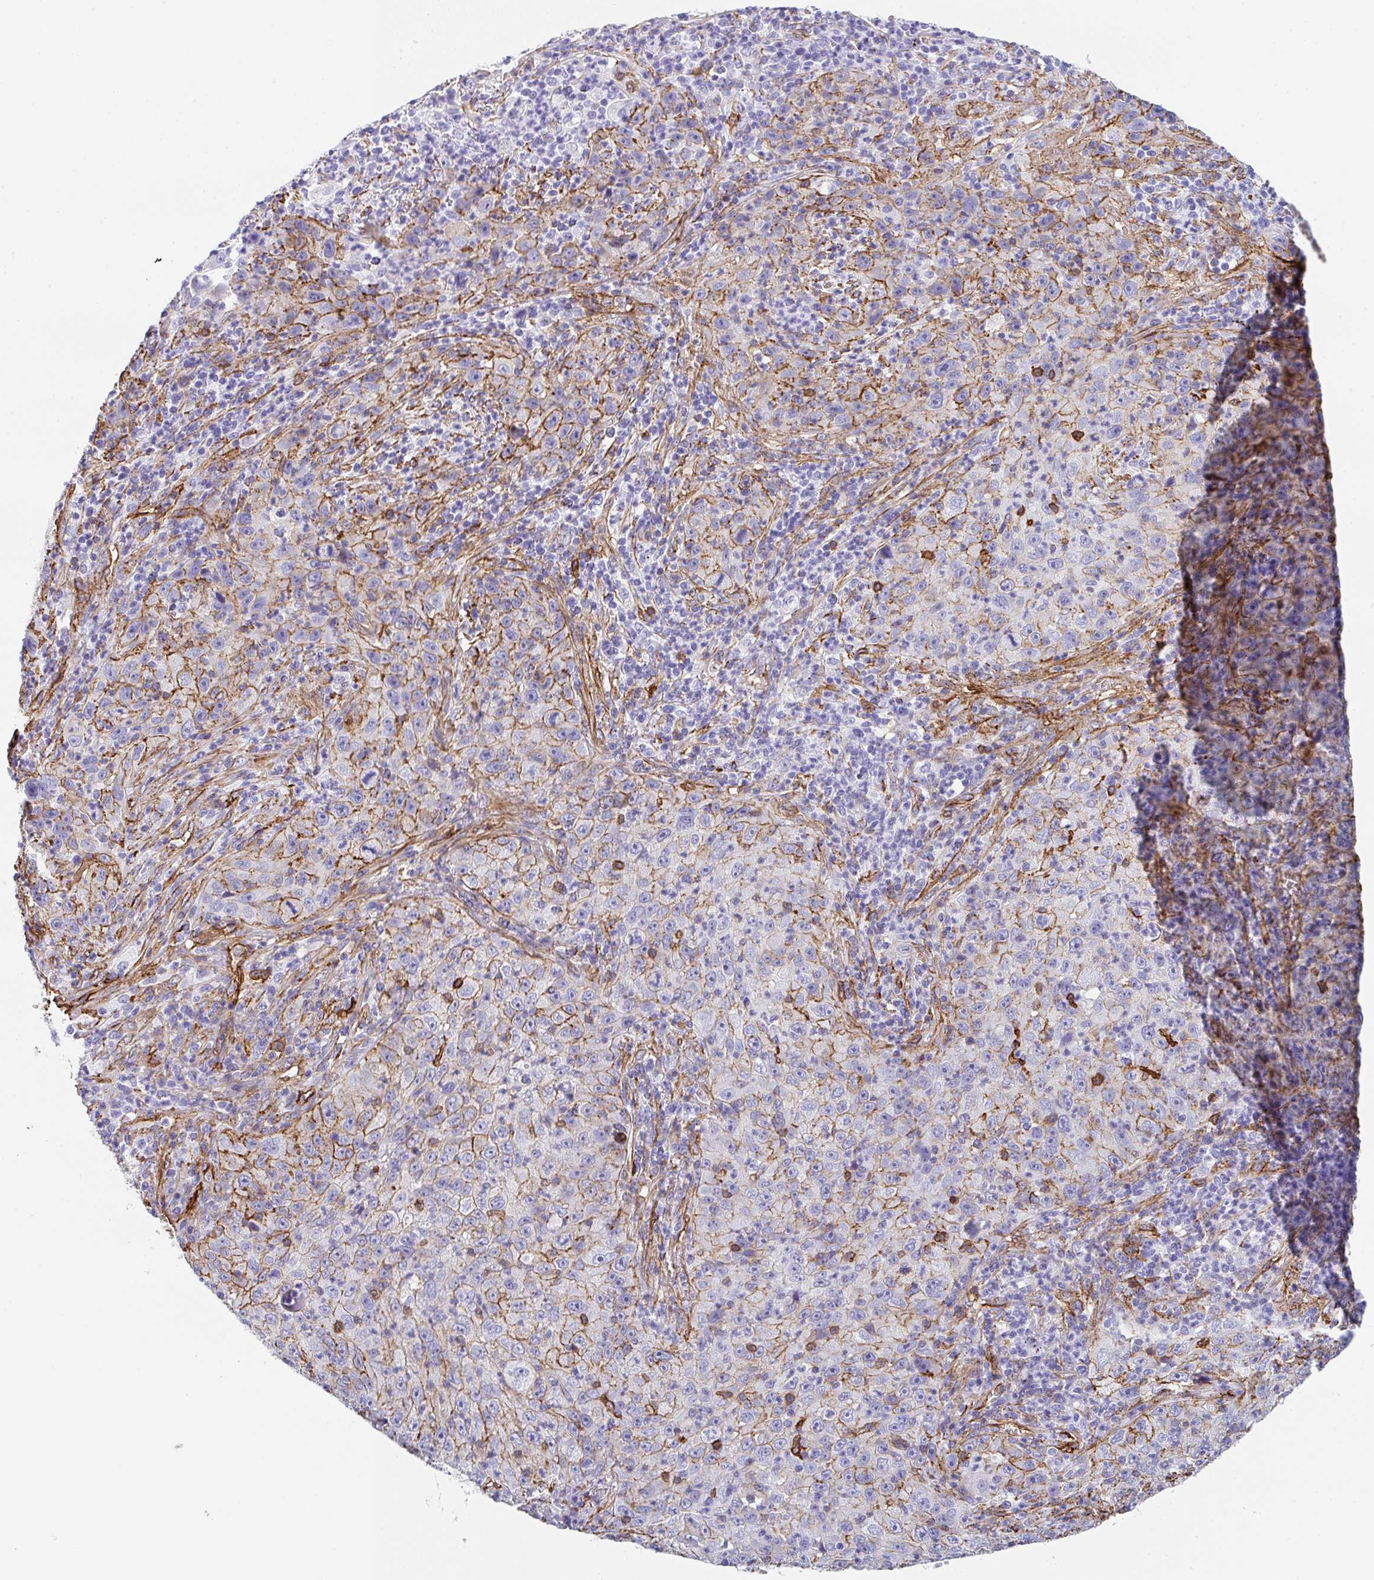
{"staining": {"intensity": "moderate", "quantity": "<25%", "location": "cytoplasmic/membranous"}, "tissue": "lung cancer", "cell_type": "Tumor cells", "image_type": "cancer", "snomed": [{"axis": "morphology", "description": "Squamous cell carcinoma, NOS"}, {"axis": "topography", "description": "Lung"}], "caption": "Immunohistochemistry (IHC) histopathology image of neoplastic tissue: human lung cancer stained using immunohistochemistry displays low levels of moderate protein expression localized specifically in the cytoplasmic/membranous of tumor cells, appearing as a cytoplasmic/membranous brown color.", "gene": "DBN1", "patient": {"sex": "male", "age": 71}}